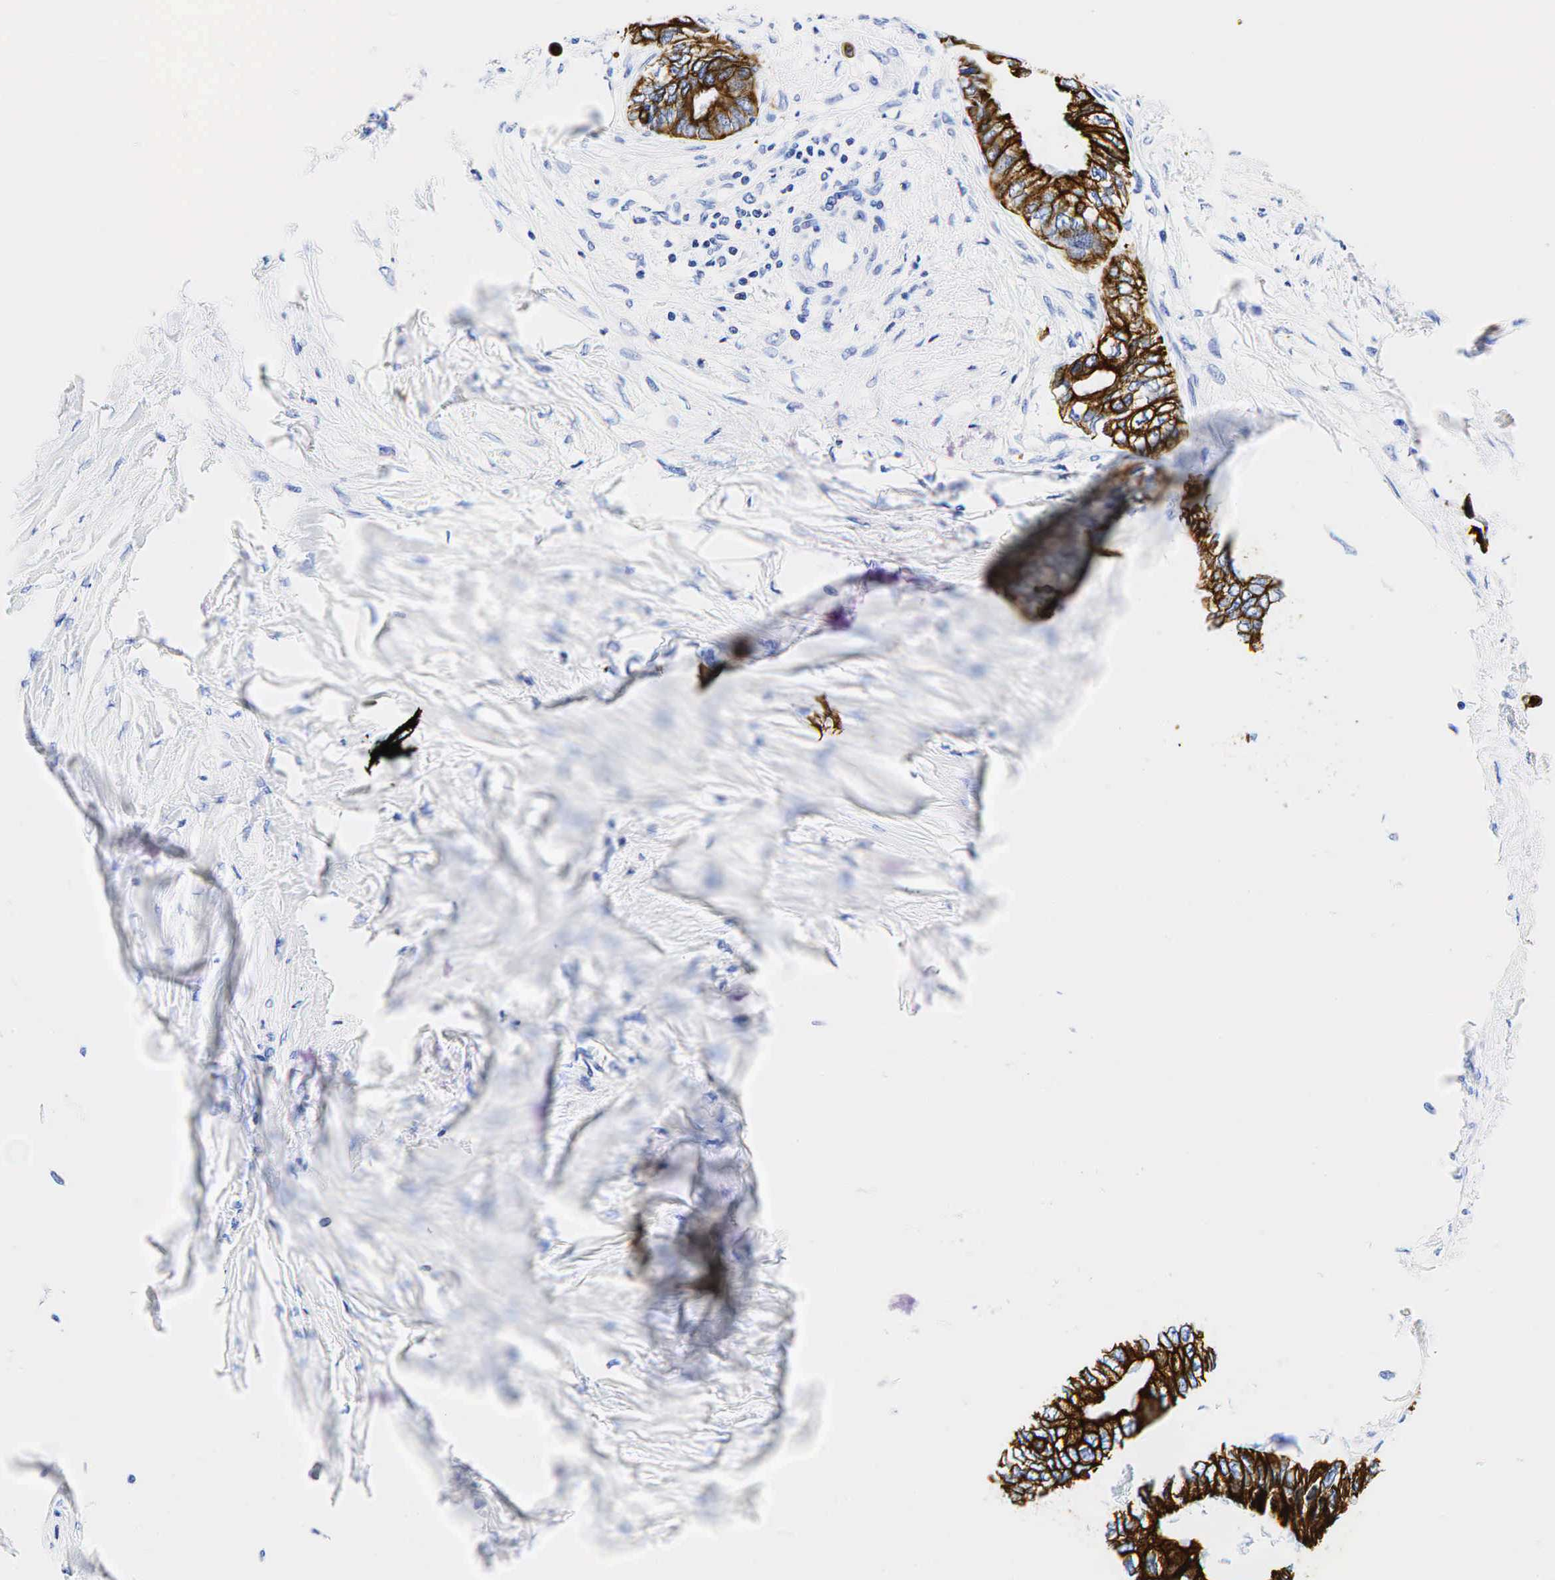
{"staining": {"intensity": "strong", "quantity": ">75%", "location": "cytoplasmic/membranous"}, "tissue": "pancreatic cancer", "cell_type": "Tumor cells", "image_type": "cancer", "snomed": [{"axis": "morphology", "description": "Adenocarcinoma, NOS"}, {"axis": "topography", "description": "Pancreas"}], "caption": "Immunohistochemistry (IHC) histopathology image of human pancreatic cancer stained for a protein (brown), which demonstrates high levels of strong cytoplasmic/membranous expression in about >75% of tumor cells.", "gene": "KRT19", "patient": {"sex": "female", "age": 66}}